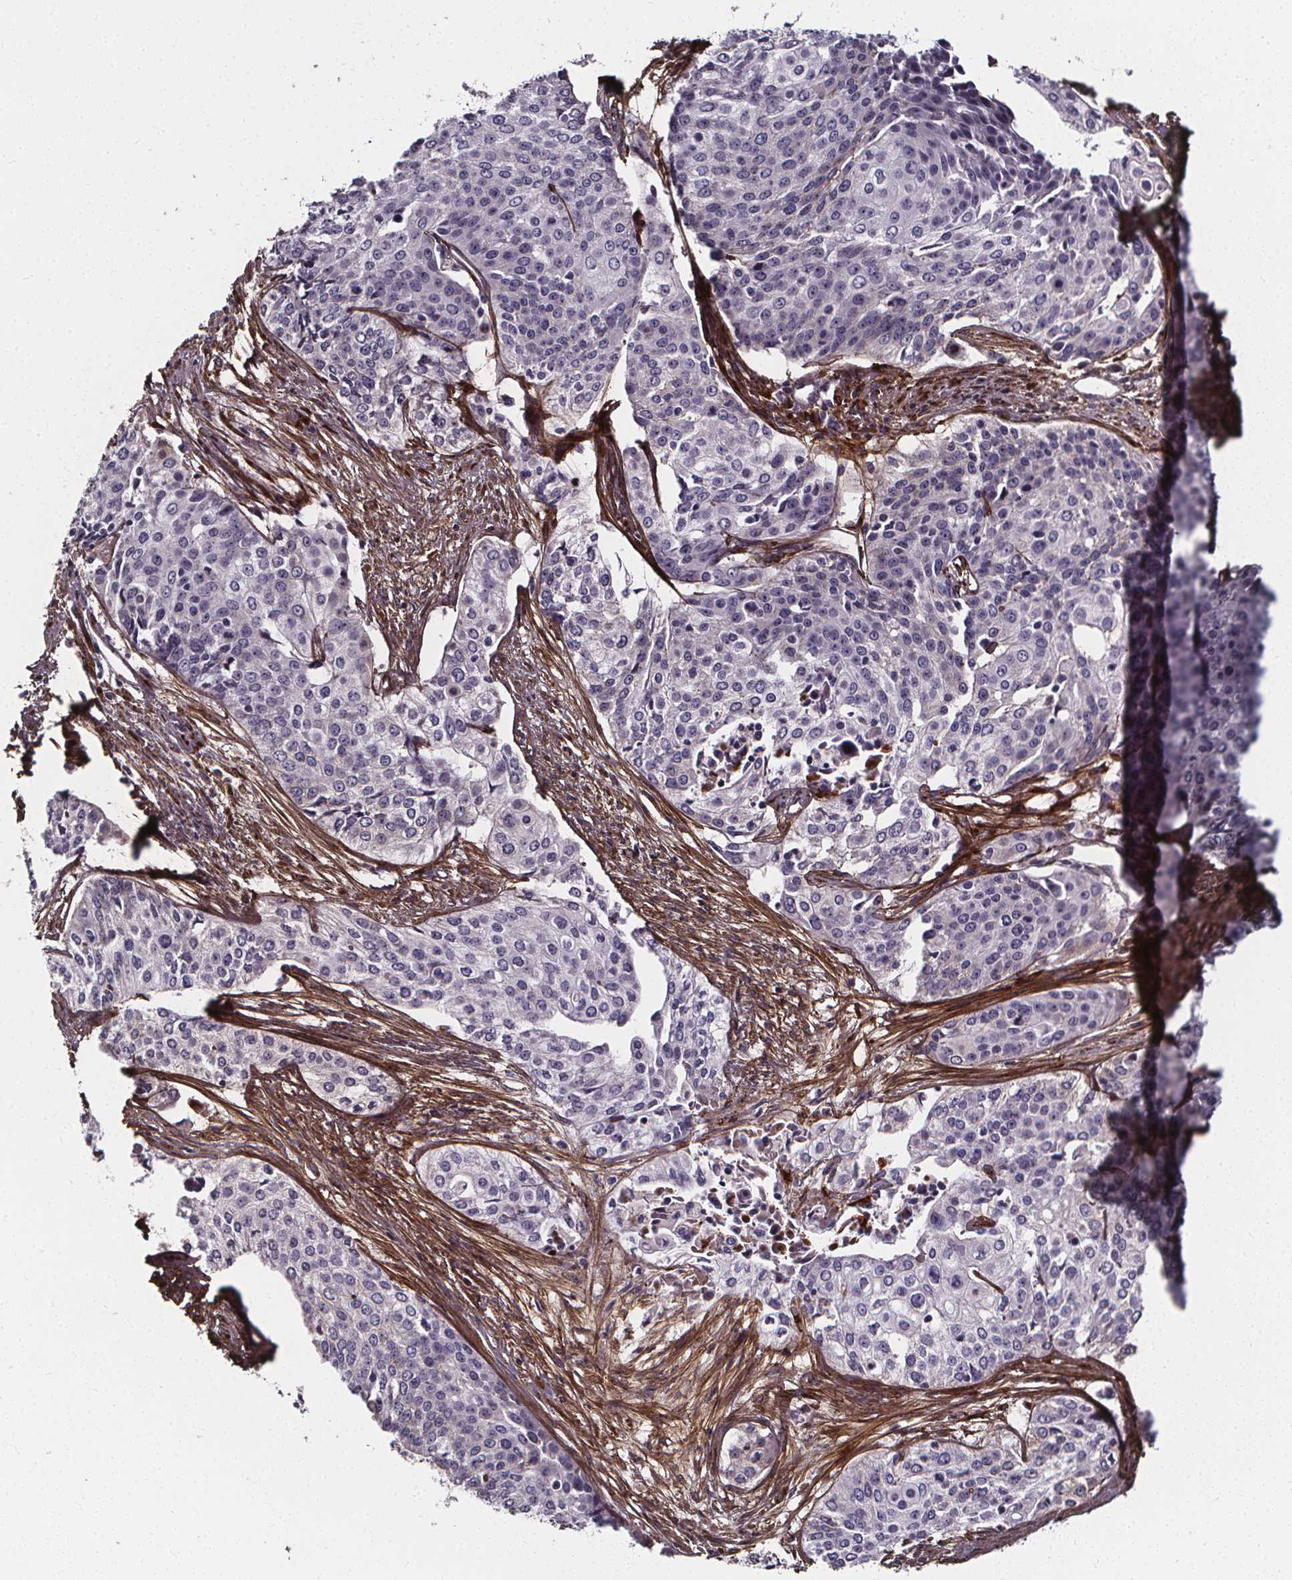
{"staining": {"intensity": "negative", "quantity": "none", "location": "none"}, "tissue": "cervical cancer", "cell_type": "Tumor cells", "image_type": "cancer", "snomed": [{"axis": "morphology", "description": "Squamous cell carcinoma, NOS"}, {"axis": "topography", "description": "Cervix"}], "caption": "Immunohistochemical staining of human squamous cell carcinoma (cervical) displays no significant positivity in tumor cells.", "gene": "AEBP1", "patient": {"sex": "female", "age": 39}}